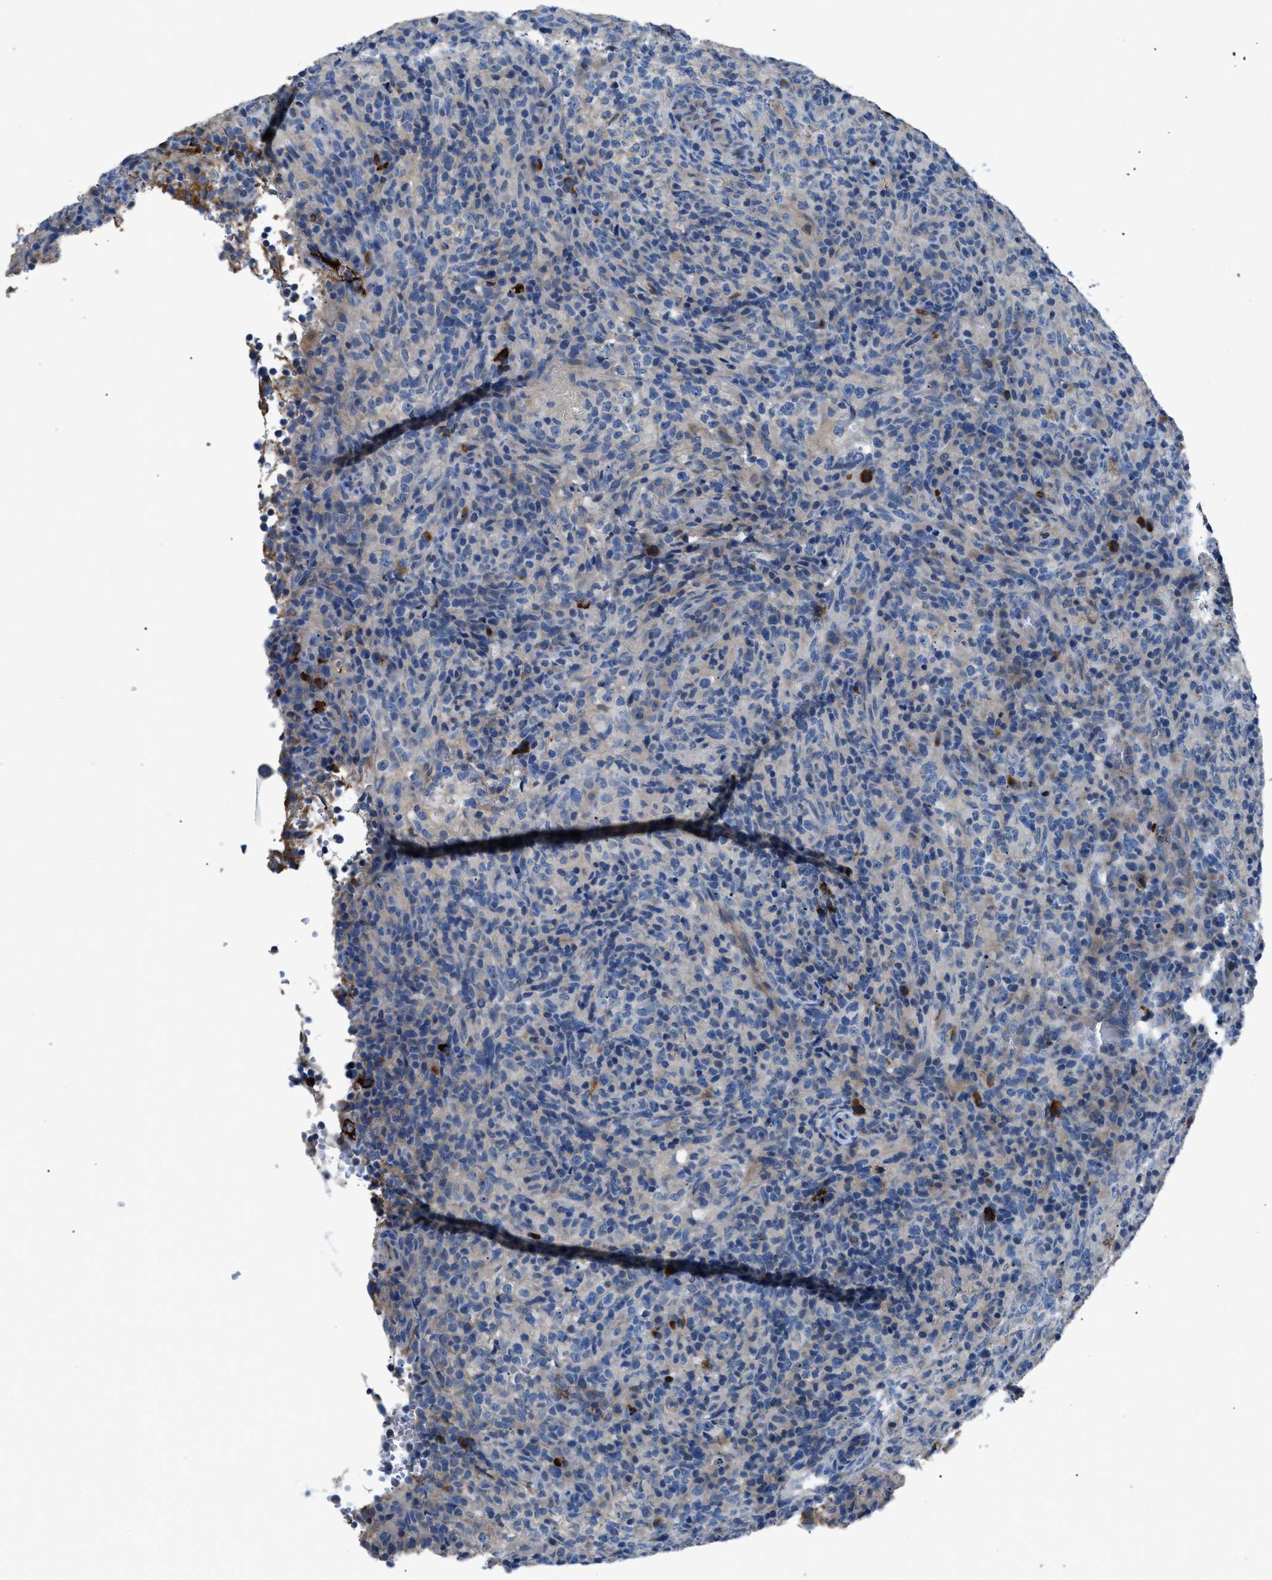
{"staining": {"intensity": "negative", "quantity": "none", "location": "none"}, "tissue": "lymphoma", "cell_type": "Tumor cells", "image_type": "cancer", "snomed": [{"axis": "morphology", "description": "Malignant lymphoma, non-Hodgkin's type, High grade"}, {"axis": "topography", "description": "Lymph node"}], "caption": "Image shows no significant protein positivity in tumor cells of high-grade malignant lymphoma, non-Hodgkin's type. (DAB (3,3'-diaminobenzidine) immunohistochemistry (IHC) visualized using brightfield microscopy, high magnification).", "gene": "SGCZ", "patient": {"sex": "female", "age": 76}}